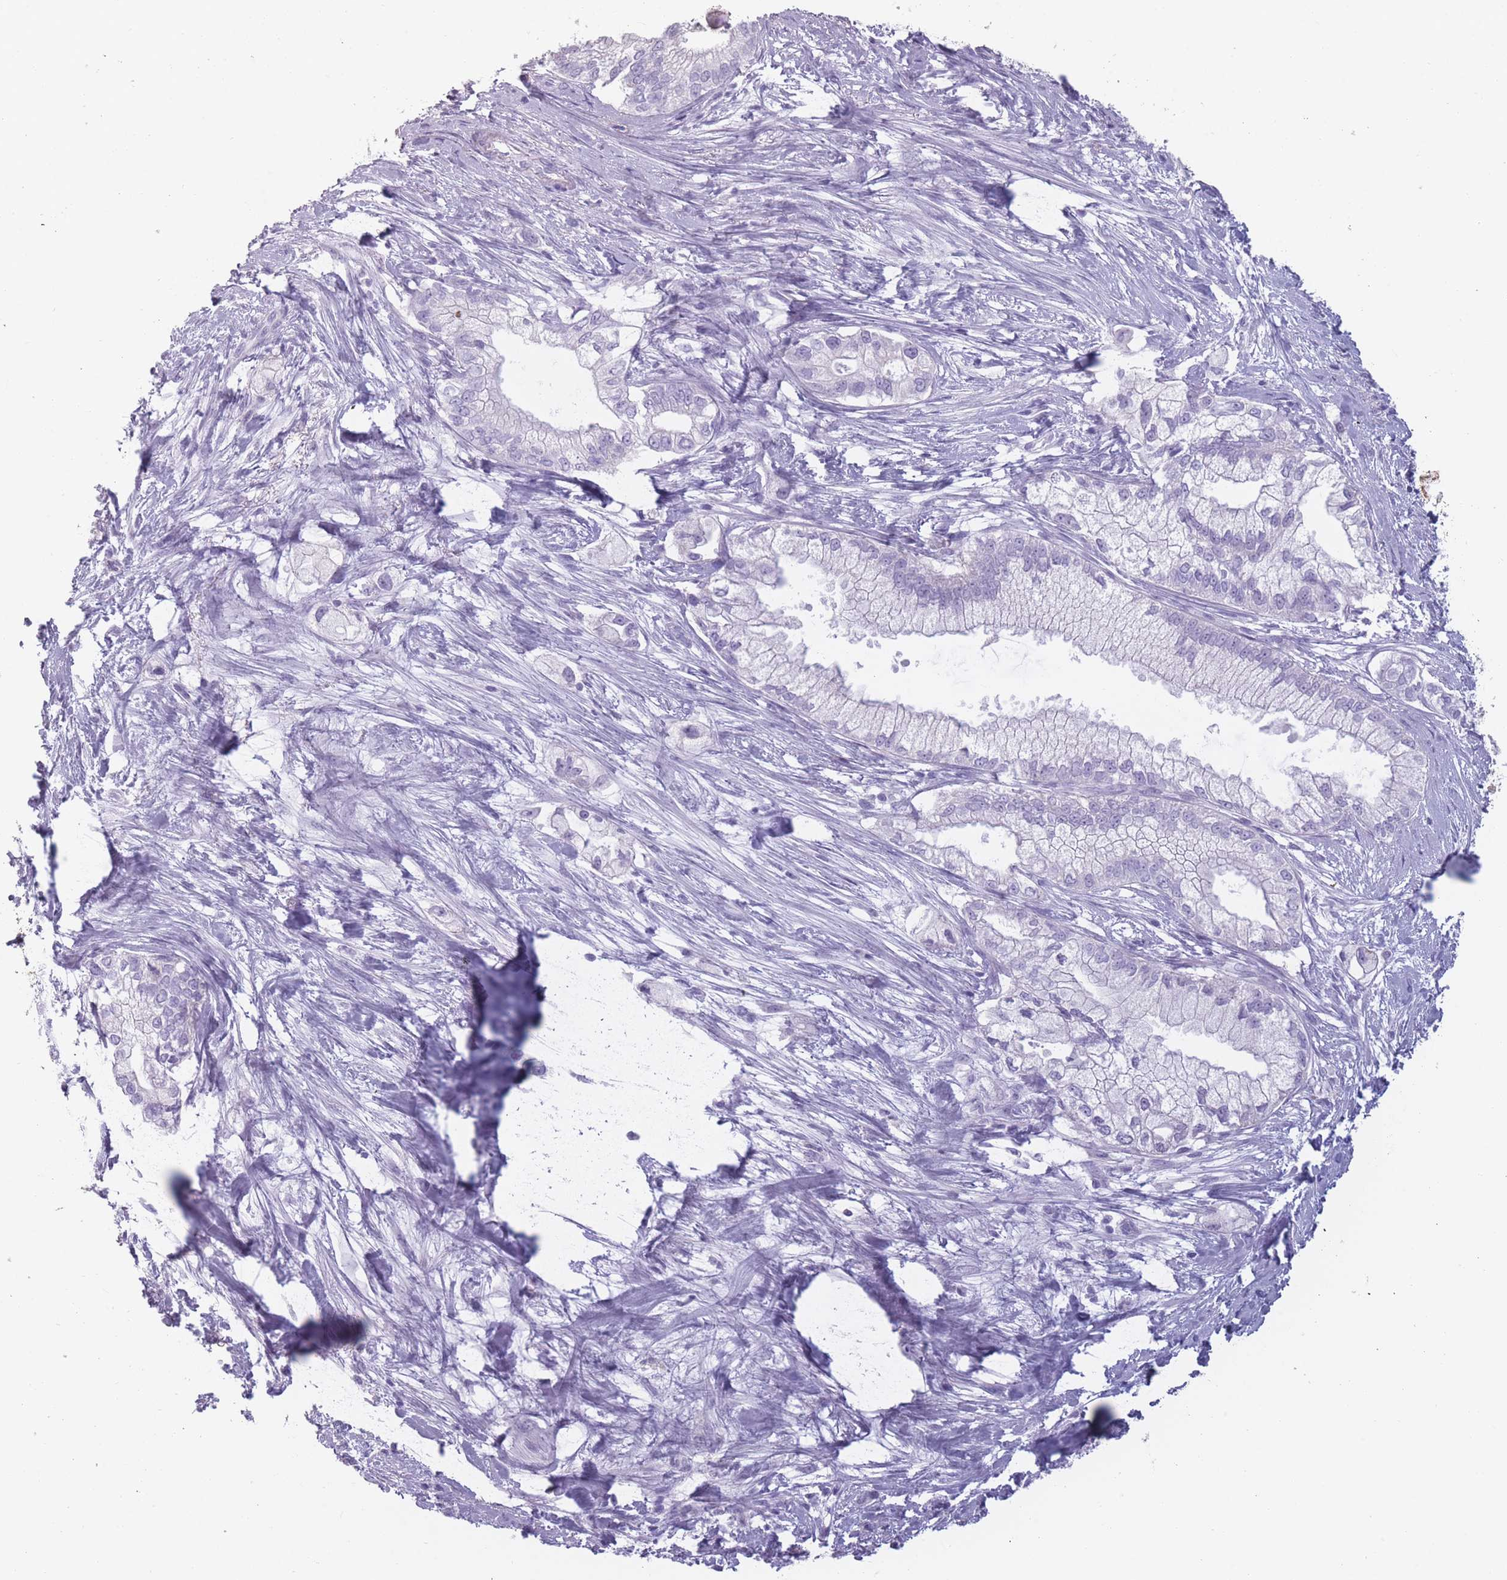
{"staining": {"intensity": "negative", "quantity": "none", "location": "none"}, "tissue": "pancreatic cancer", "cell_type": "Tumor cells", "image_type": "cancer", "snomed": [{"axis": "morphology", "description": "Adenocarcinoma, NOS"}, {"axis": "topography", "description": "Pancreas"}], "caption": "Immunohistochemistry photomicrograph of neoplastic tissue: human adenocarcinoma (pancreatic) stained with DAB (3,3'-diaminobenzidine) exhibits no significant protein expression in tumor cells.", "gene": "PPFIA3", "patient": {"sex": "male", "age": 70}}